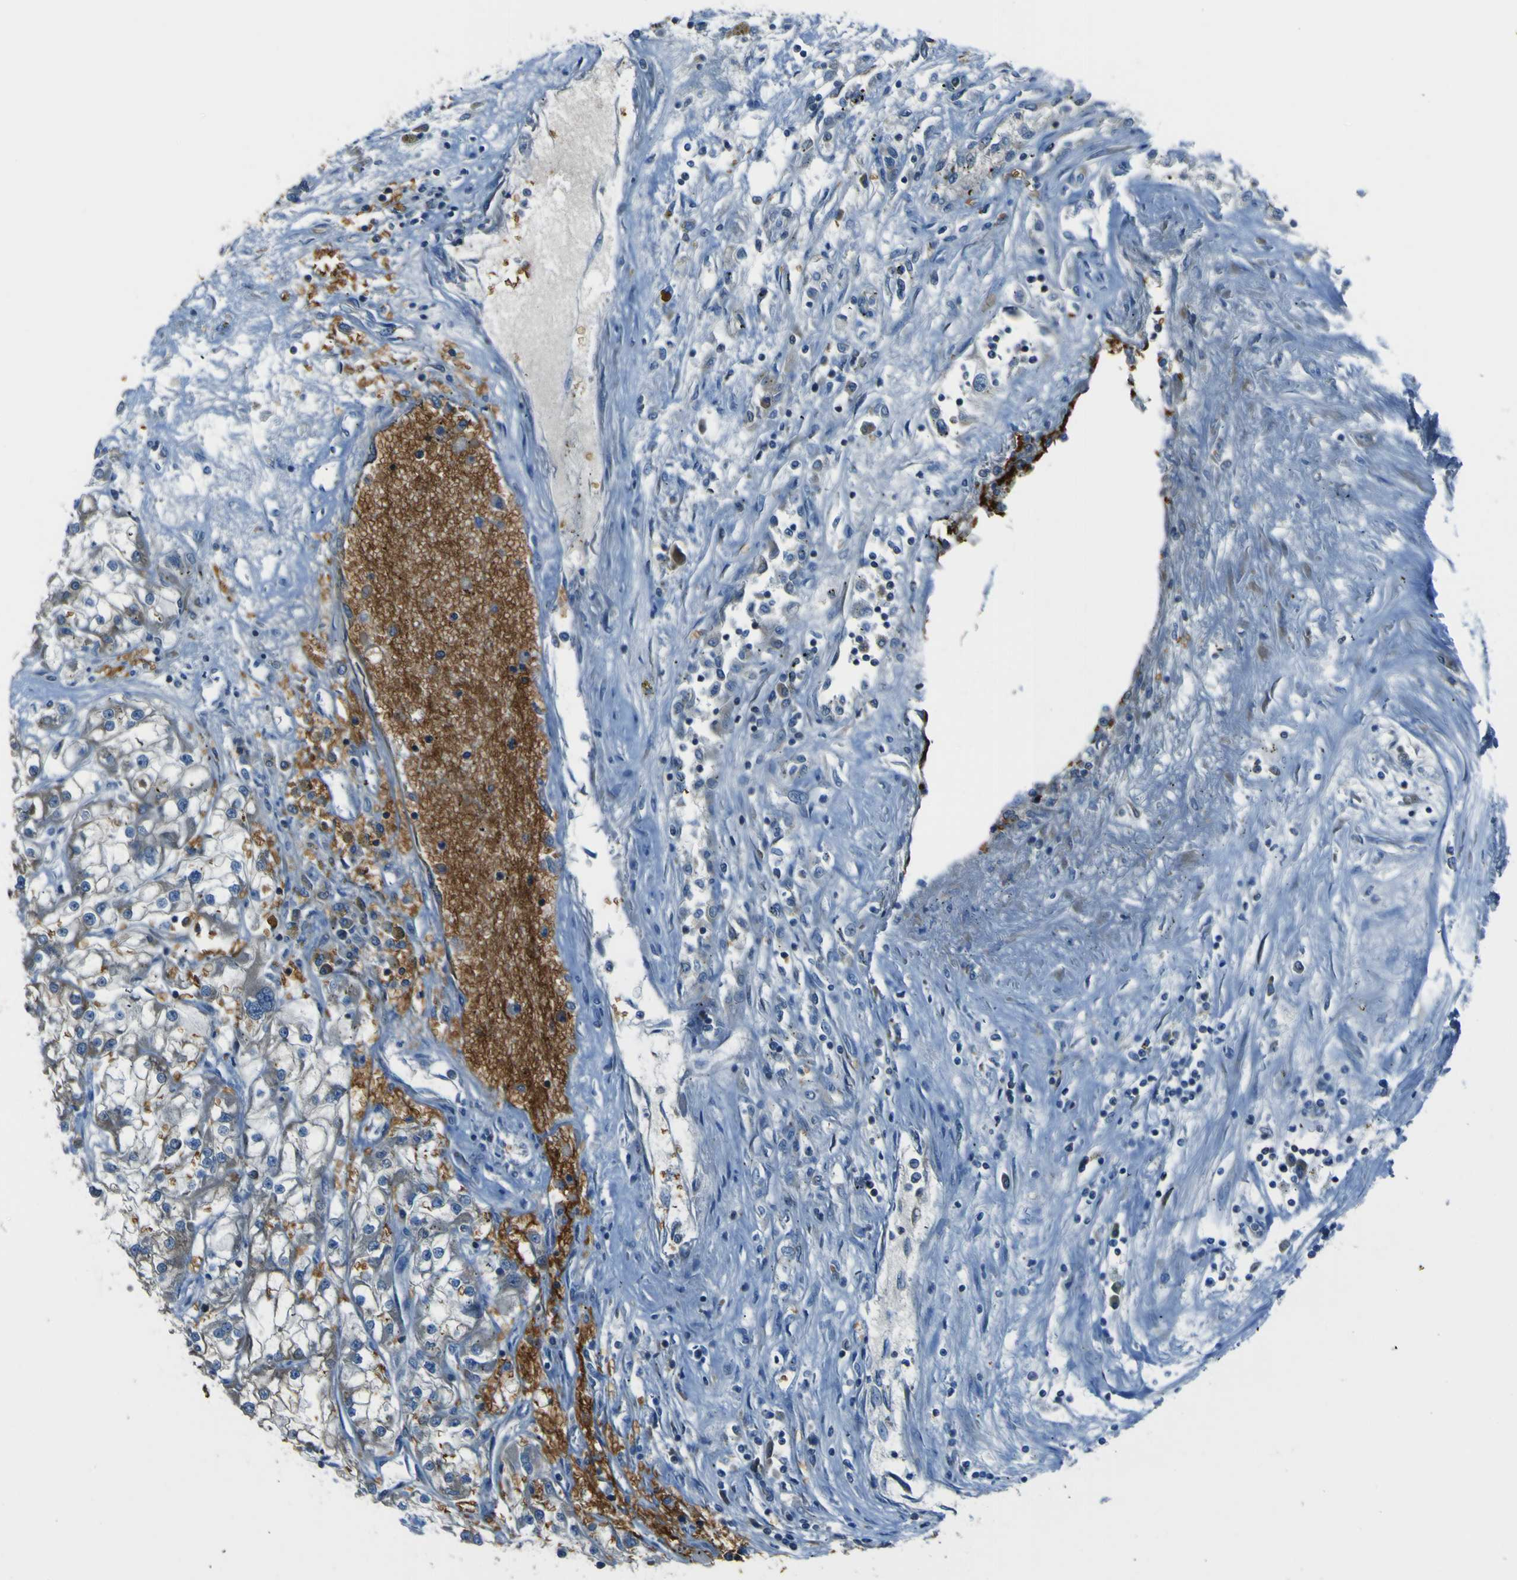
{"staining": {"intensity": "moderate", "quantity": ">75%", "location": "cytoplasmic/membranous"}, "tissue": "renal cancer", "cell_type": "Tumor cells", "image_type": "cancer", "snomed": [{"axis": "morphology", "description": "Adenocarcinoma, NOS"}, {"axis": "topography", "description": "Kidney"}], "caption": "The immunohistochemical stain highlights moderate cytoplasmic/membranous staining in tumor cells of renal cancer (adenocarcinoma) tissue.", "gene": "STIM1", "patient": {"sex": "female", "age": 52}}